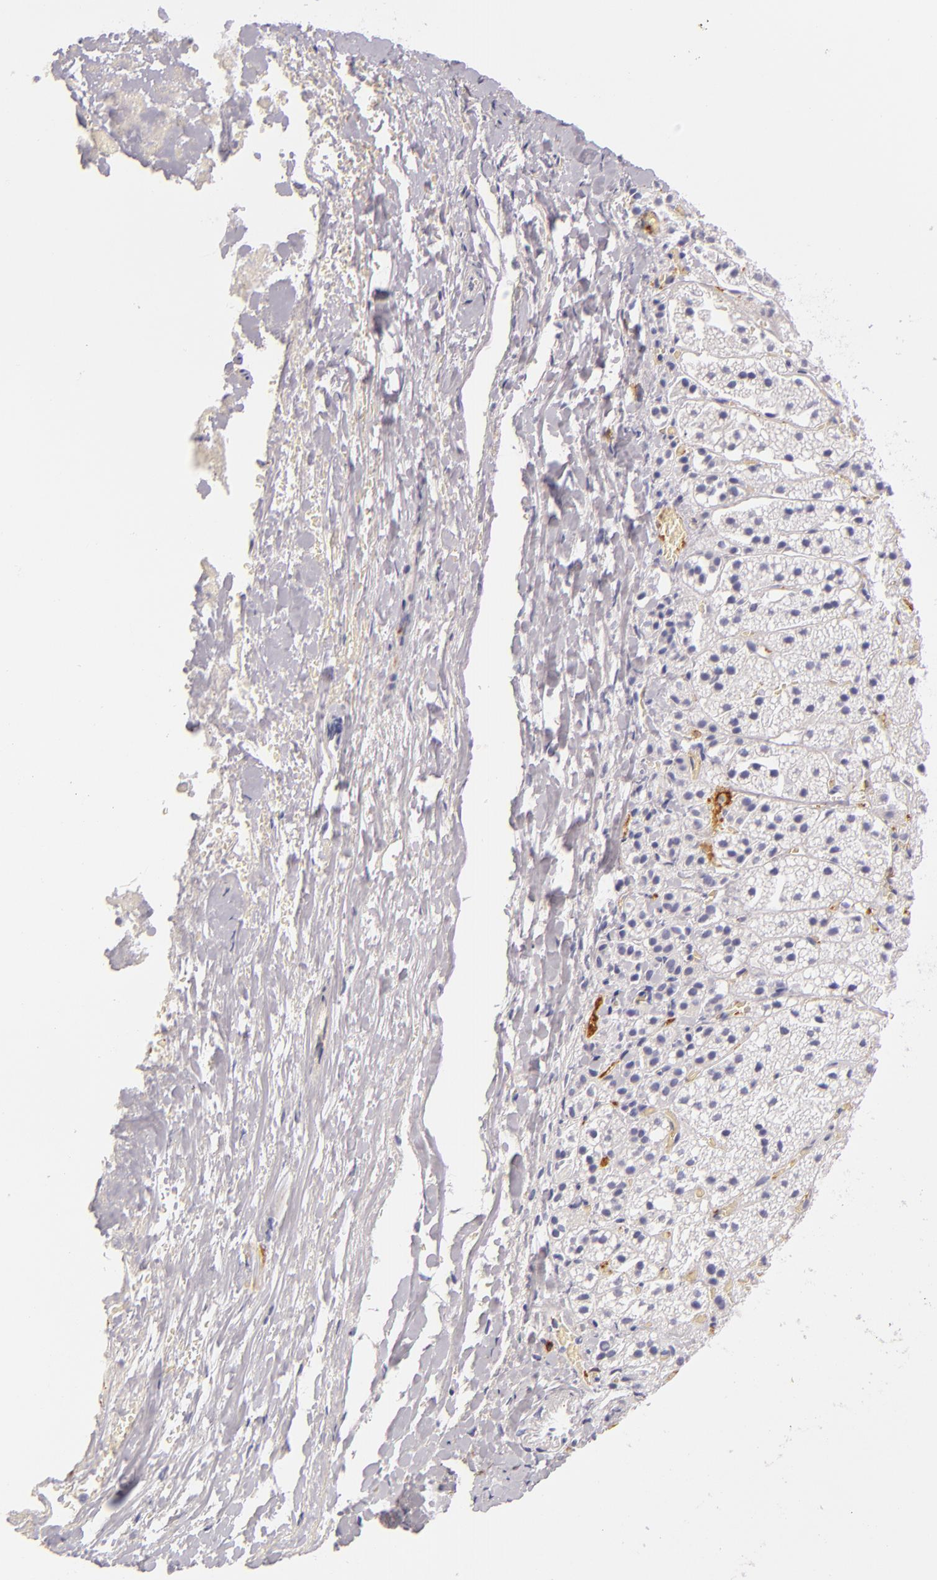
{"staining": {"intensity": "negative", "quantity": "none", "location": "none"}, "tissue": "adrenal gland", "cell_type": "Glandular cells", "image_type": "normal", "snomed": [{"axis": "morphology", "description": "Normal tissue, NOS"}, {"axis": "topography", "description": "Adrenal gland"}], "caption": "Immunohistochemical staining of unremarkable human adrenal gland exhibits no significant positivity in glandular cells. Nuclei are stained in blue.", "gene": "LAT", "patient": {"sex": "female", "age": 44}}